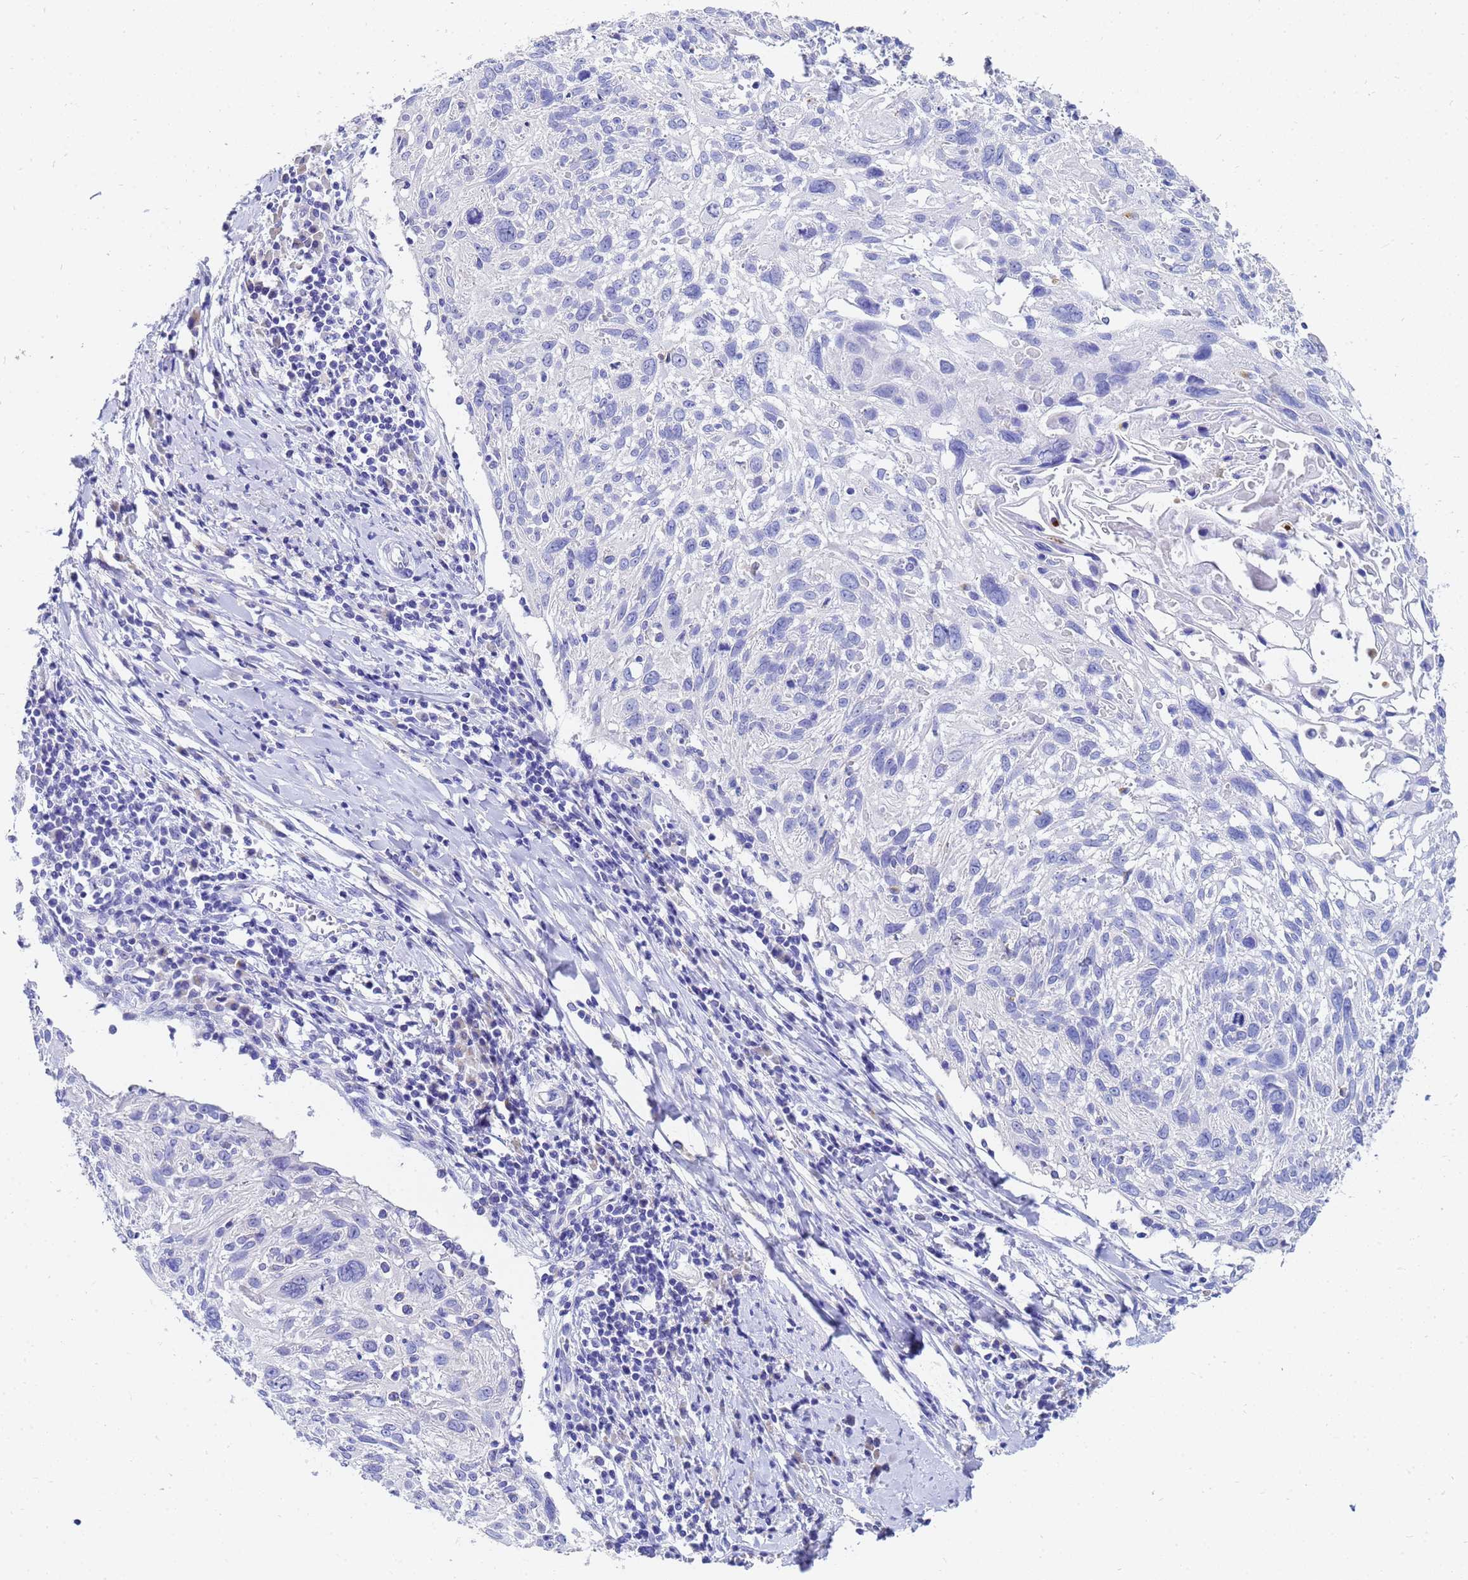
{"staining": {"intensity": "negative", "quantity": "none", "location": "none"}, "tissue": "cervical cancer", "cell_type": "Tumor cells", "image_type": "cancer", "snomed": [{"axis": "morphology", "description": "Squamous cell carcinoma, NOS"}, {"axis": "topography", "description": "Cervix"}], "caption": "The photomicrograph displays no staining of tumor cells in cervical cancer.", "gene": "C2orf72", "patient": {"sex": "female", "age": 51}}